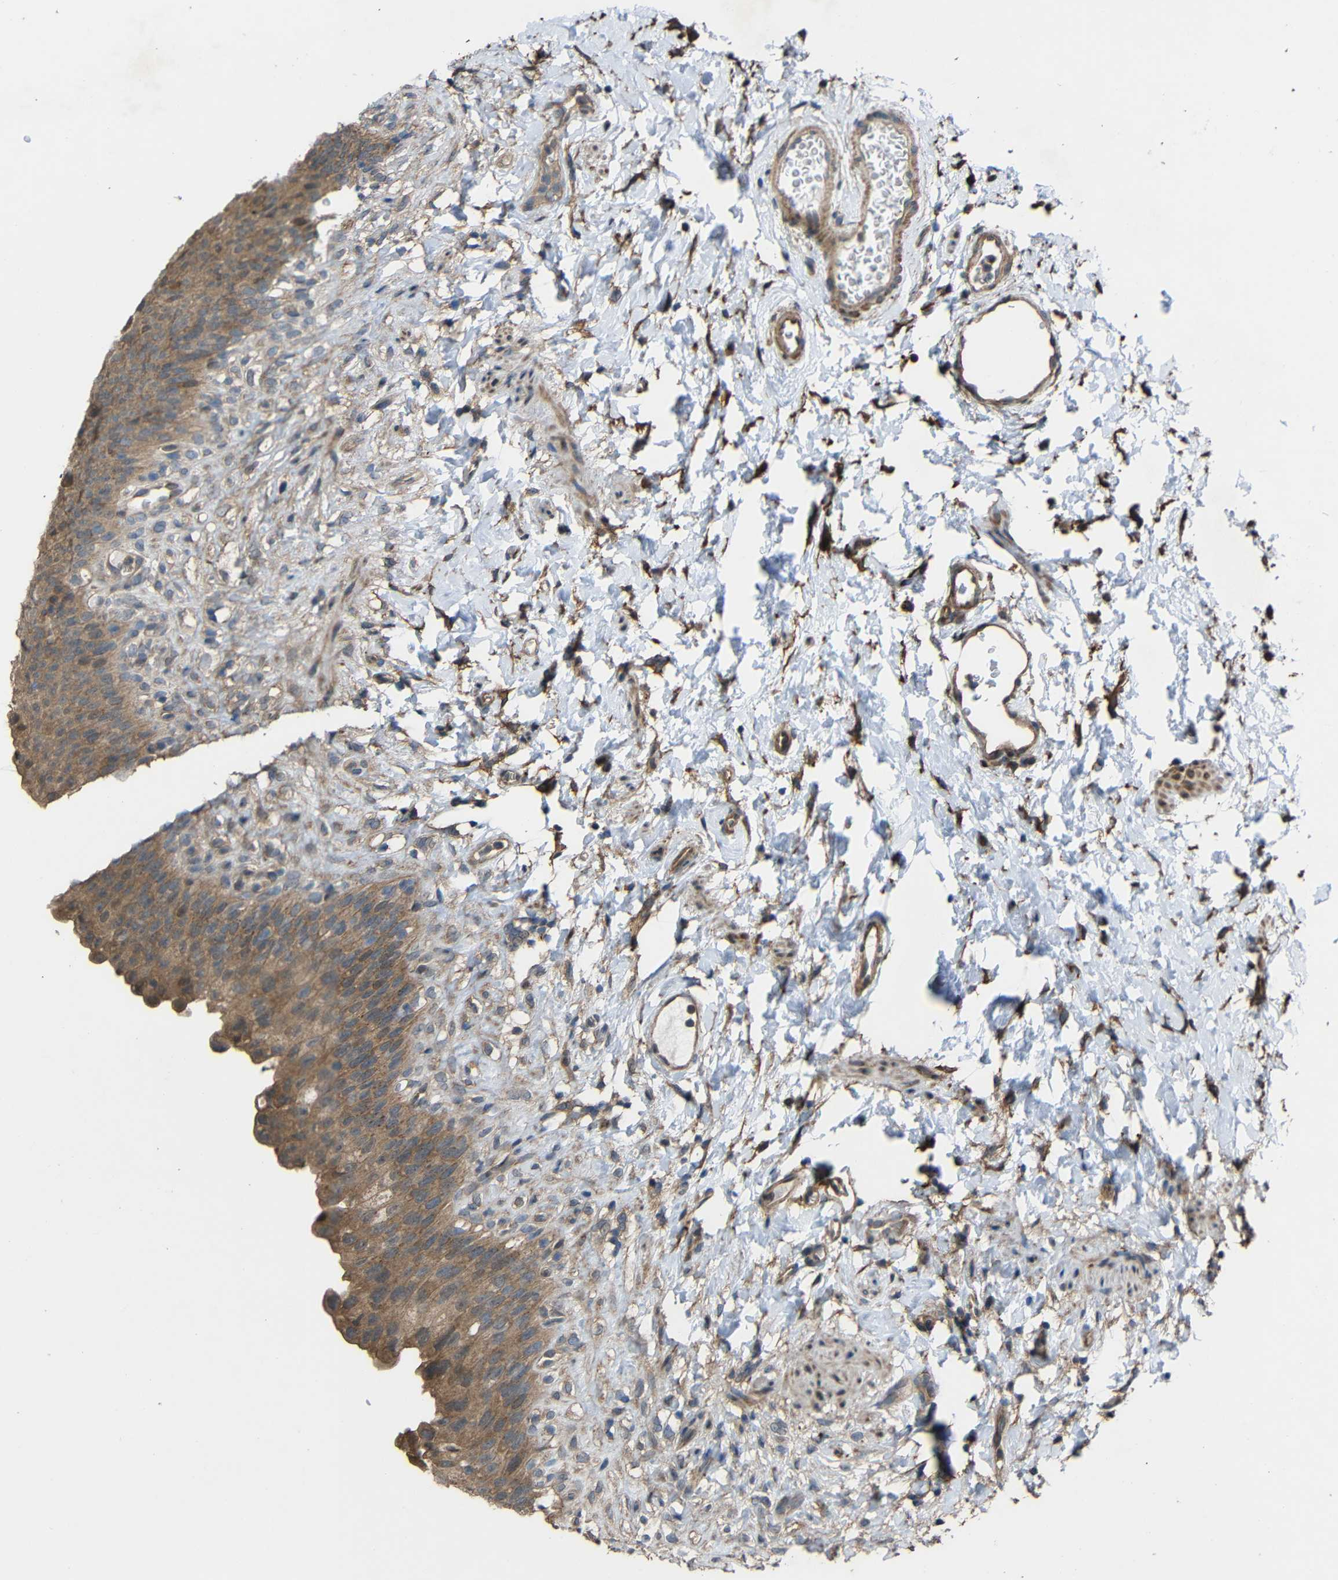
{"staining": {"intensity": "moderate", "quantity": ">75%", "location": "cytoplasmic/membranous"}, "tissue": "urinary bladder", "cell_type": "Urothelial cells", "image_type": "normal", "snomed": [{"axis": "morphology", "description": "Normal tissue, NOS"}, {"axis": "topography", "description": "Urinary bladder"}], "caption": "This image exhibits IHC staining of unremarkable urinary bladder, with medium moderate cytoplasmic/membranous positivity in approximately >75% of urothelial cells.", "gene": "CHST9", "patient": {"sex": "female", "age": 79}}